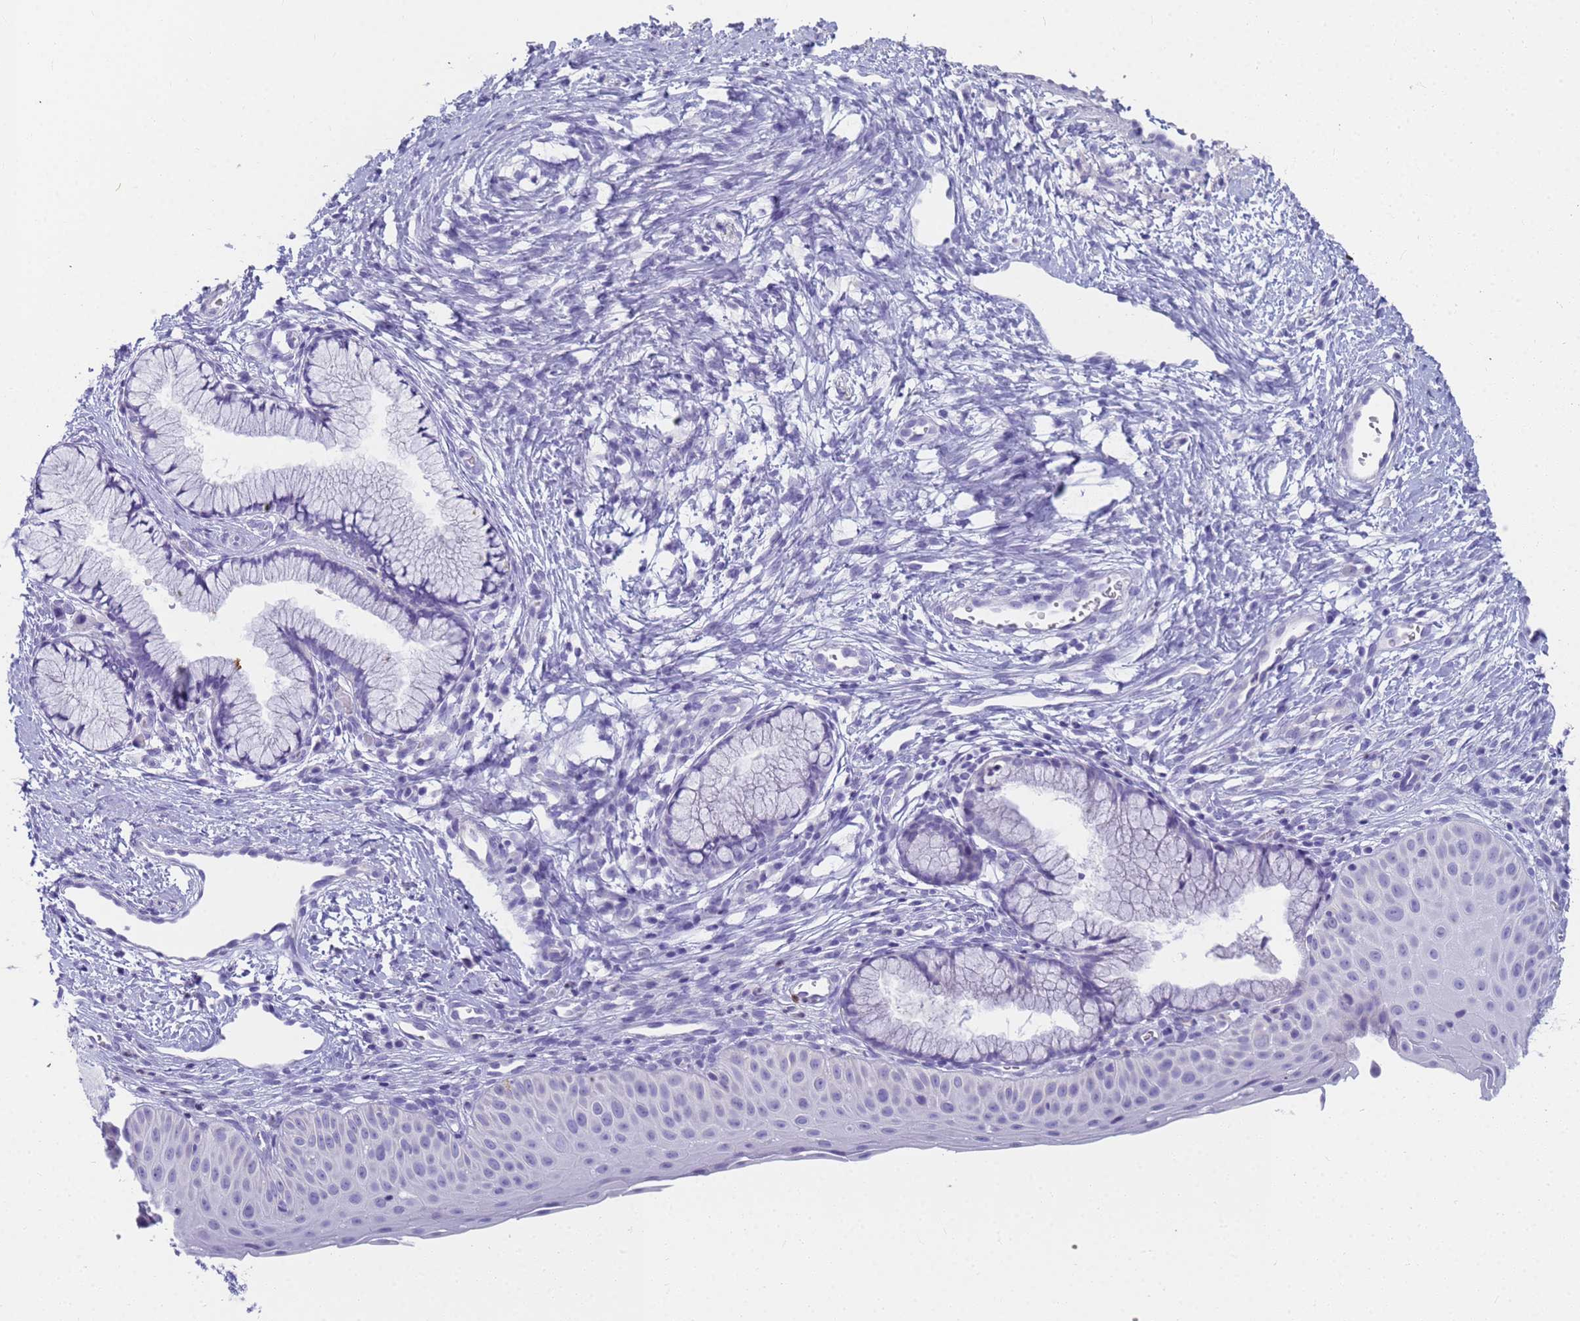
{"staining": {"intensity": "negative", "quantity": "none", "location": "none"}, "tissue": "cervix", "cell_type": "Glandular cells", "image_type": "normal", "snomed": [{"axis": "morphology", "description": "Normal tissue, NOS"}, {"axis": "topography", "description": "Cervix"}], "caption": "This is an IHC photomicrograph of normal cervix. There is no positivity in glandular cells.", "gene": "RNASE2", "patient": {"sex": "female", "age": 36}}